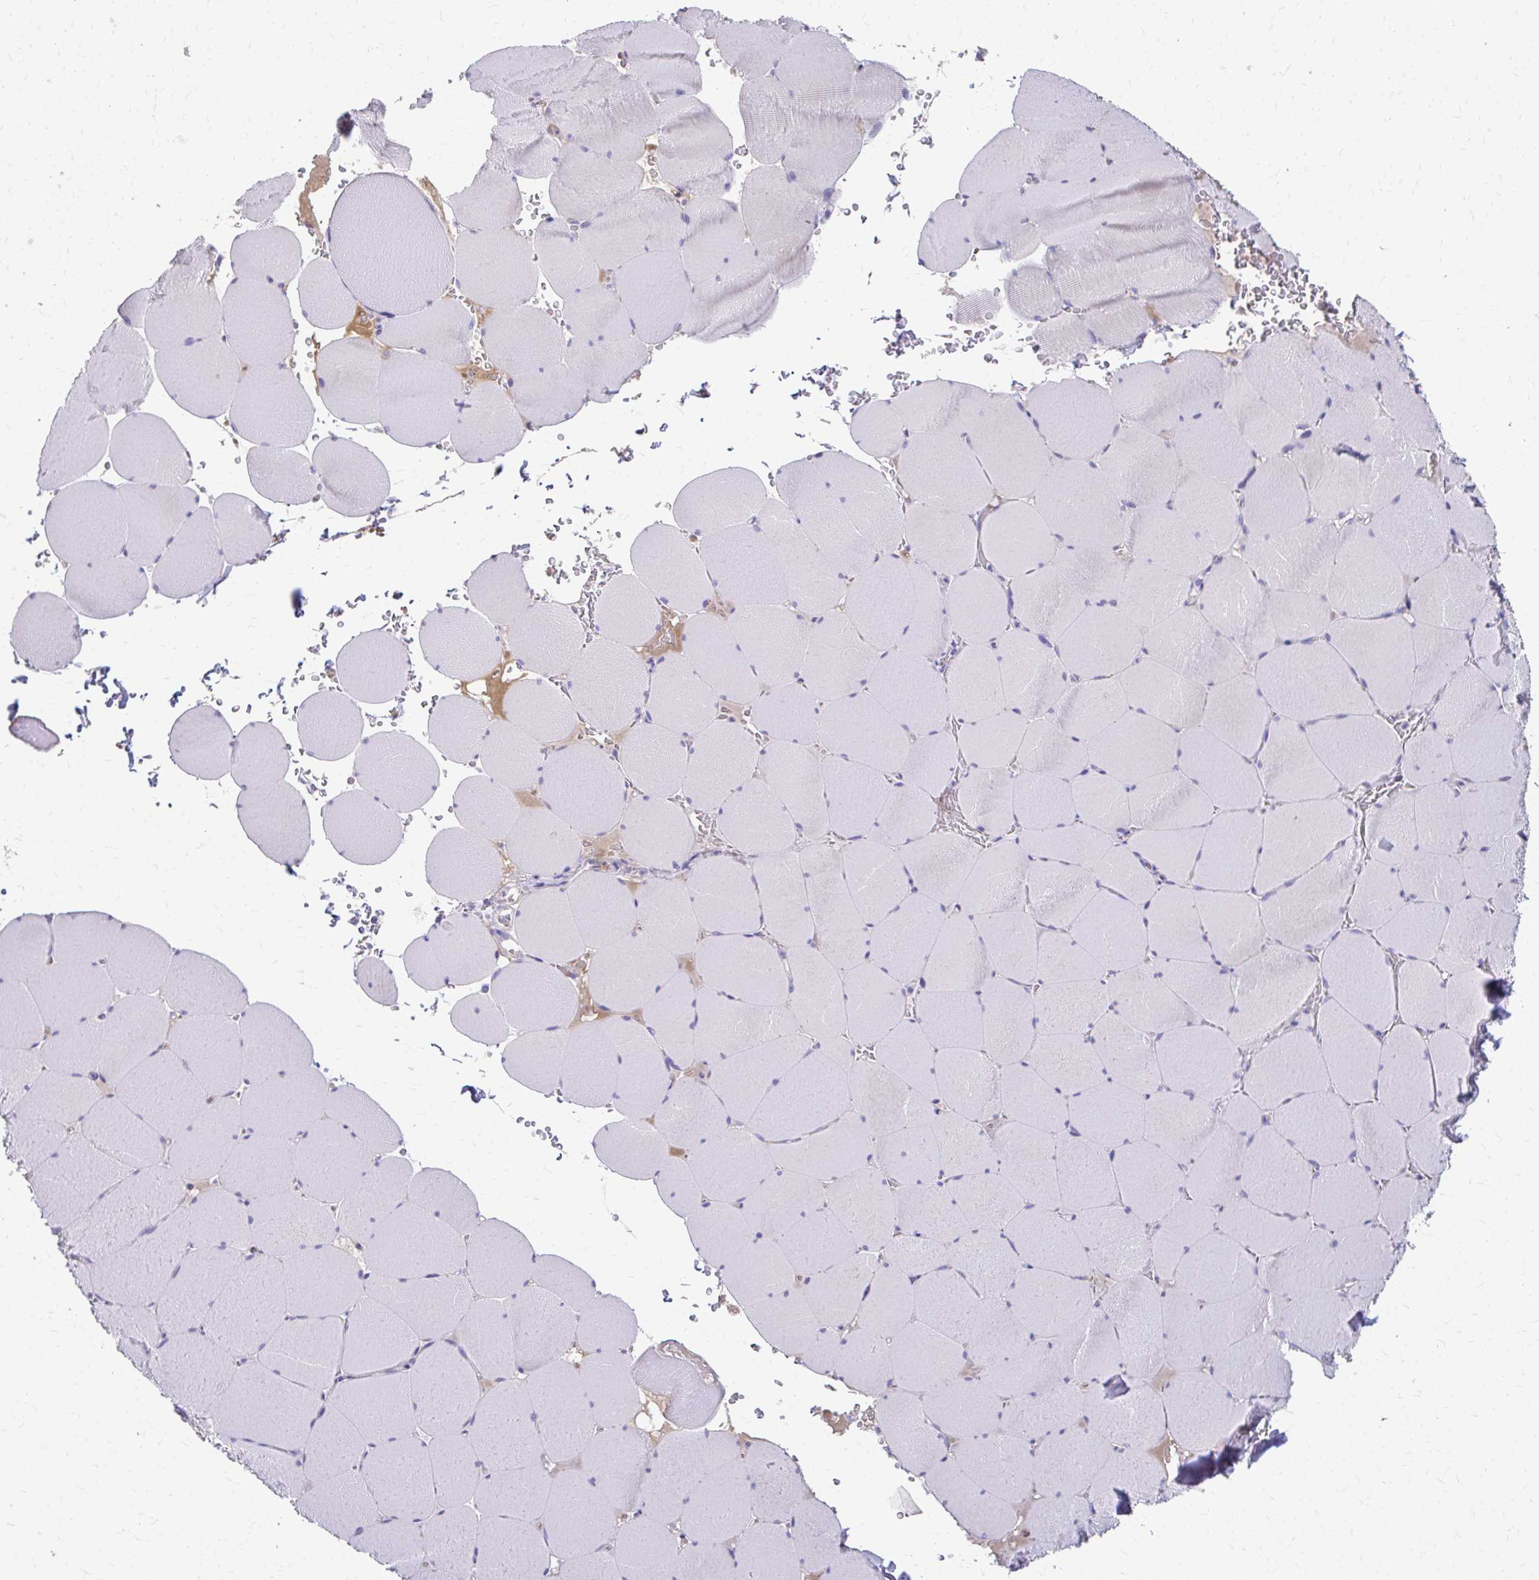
{"staining": {"intensity": "weak", "quantity": "<25%", "location": "cytoplasmic/membranous"}, "tissue": "skeletal muscle", "cell_type": "Myocytes", "image_type": "normal", "snomed": [{"axis": "morphology", "description": "Normal tissue, NOS"}, {"axis": "topography", "description": "Skeletal muscle"}, {"axis": "topography", "description": "Head-Neck"}], "caption": "Normal skeletal muscle was stained to show a protein in brown. There is no significant positivity in myocytes. (Stains: DAB (3,3'-diaminobenzidine) IHC with hematoxylin counter stain, Microscopy: brightfield microscopy at high magnification).", "gene": "CFH", "patient": {"sex": "male", "age": 66}}